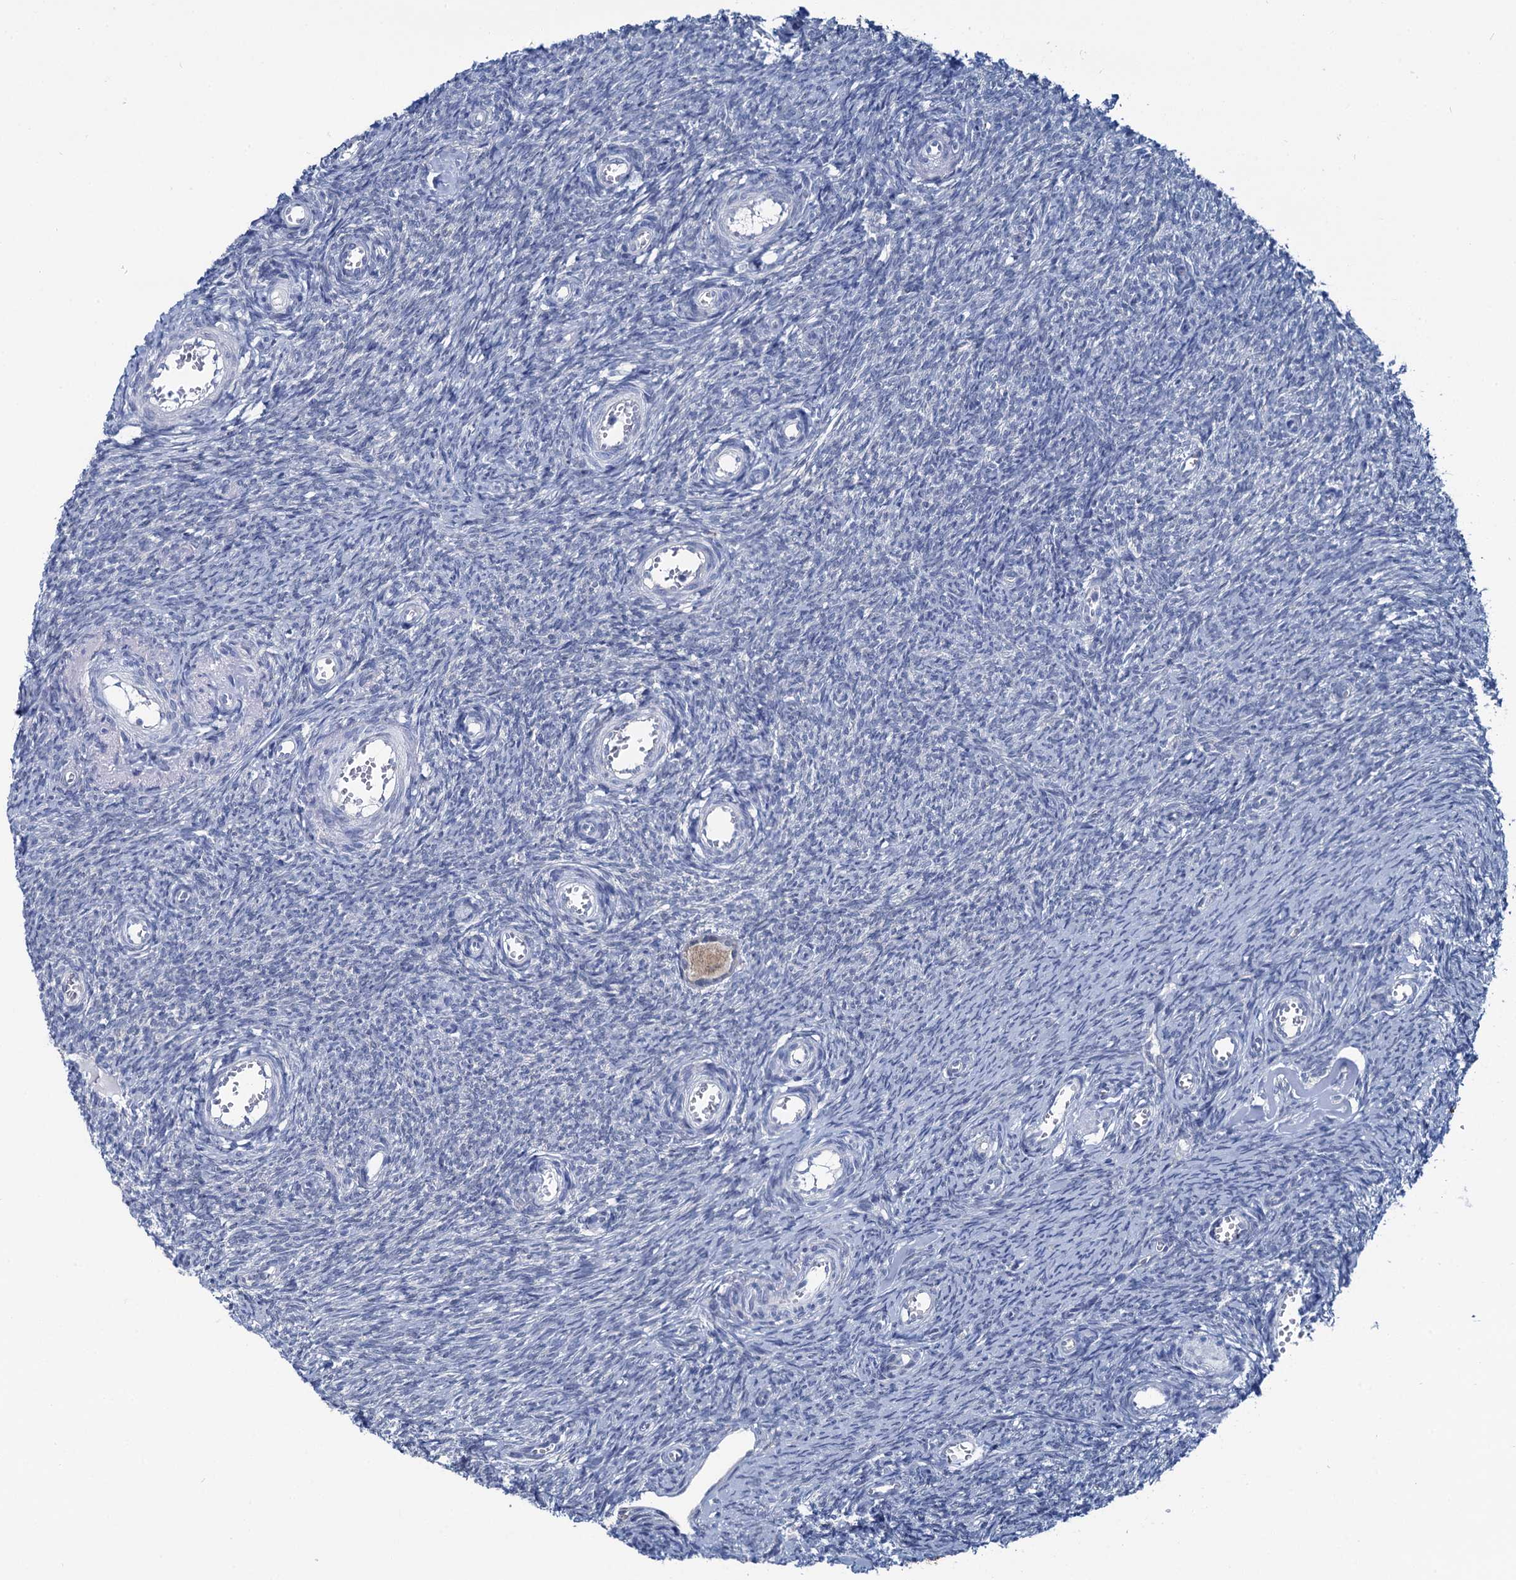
{"staining": {"intensity": "negative", "quantity": "none", "location": "none"}, "tissue": "ovary", "cell_type": "Follicle cells", "image_type": "normal", "snomed": [{"axis": "morphology", "description": "Normal tissue, NOS"}, {"axis": "topography", "description": "Ovary"}], "caption": "This is a micrograph of immunohistochemistry staining of unremarkable ovary, which shows no positivity in follicle cells.", "gene": "MIOX", "patient": {"sex": "female", "age": 44}}